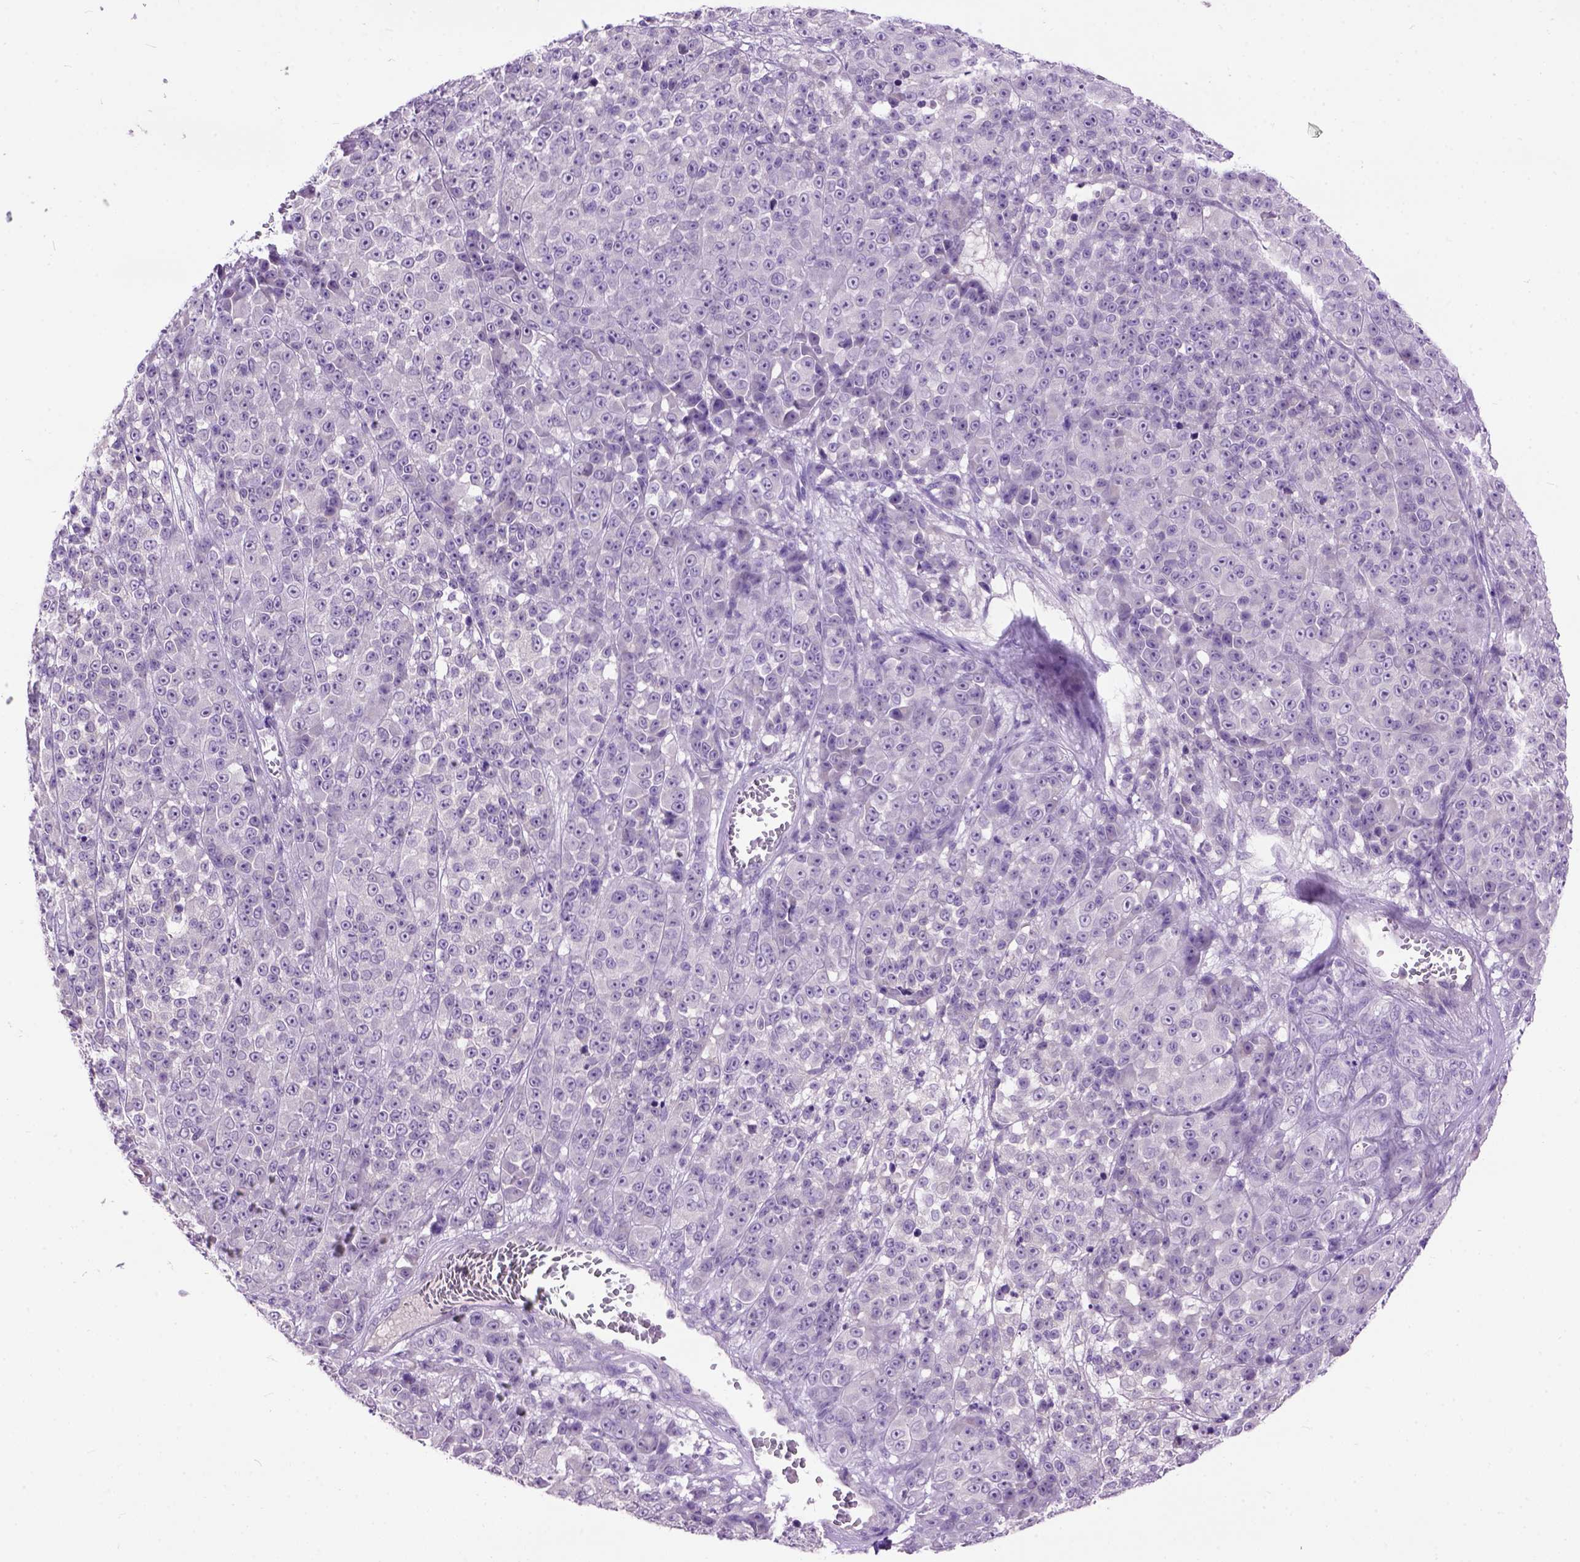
{"staining": {"intensity": "negative", "quantity": "none", "location": "none"}, "tissue": "melanoma", "cell_type": "Tumor cells", "image_type": "cancer", "snomed": [{"axis": "morphology", "description": "Malignant melanoma, NOS"}, {"axis": "topography", "description": "Skin"}, {"axis": "topography", "description": "Skin of back"}], "caption": "High power microscopy histopathology image of an immunohistochemistry photomicrograph of melanoma, revealing no significant expression in tumor cells.", "gene": "MAPT", "patient": {"sex": "male", "age": 91}}